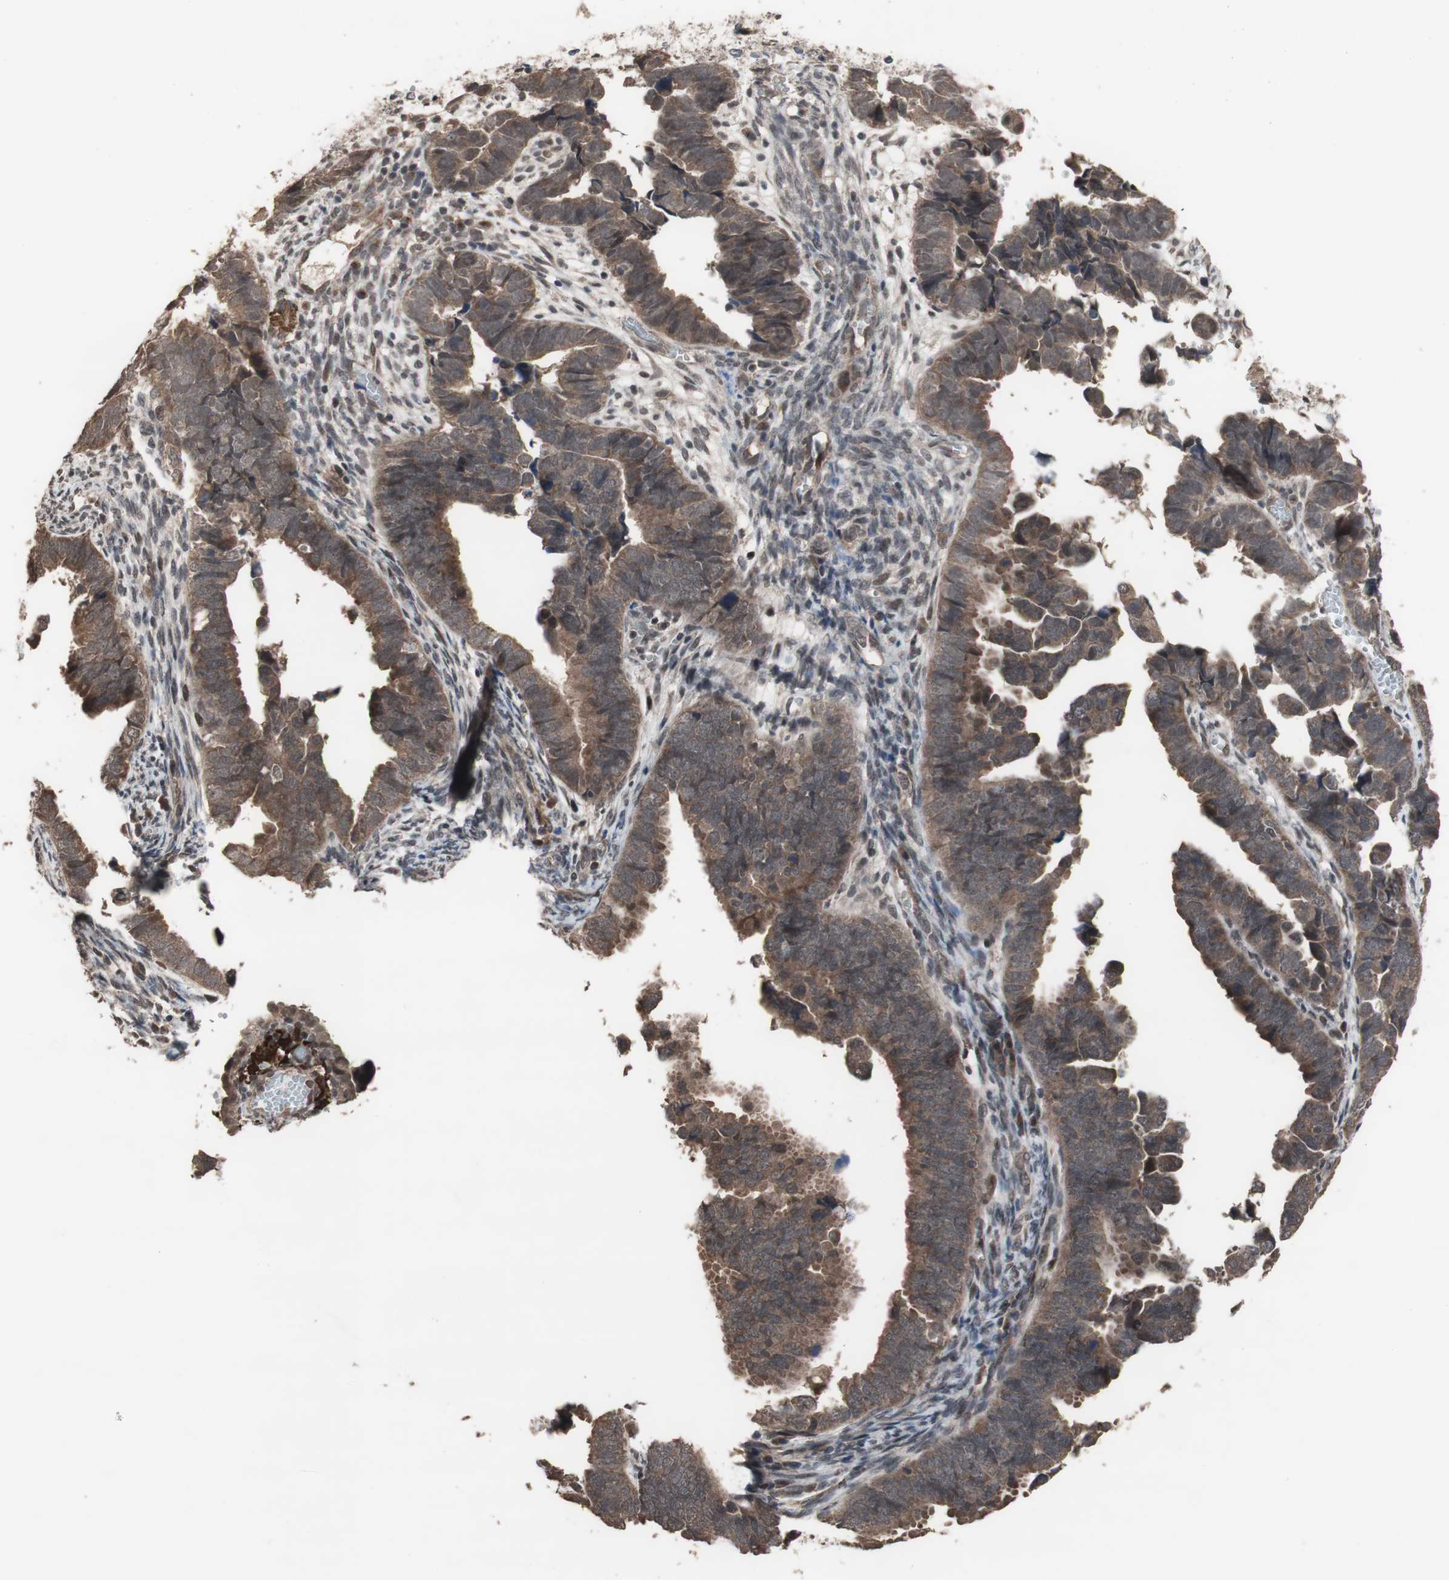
{"staining": {"intensity": "moderate", "quantity": ">75%", "location": "cytoplasmic/membranous"}, "tissue": "endometrial cancer", "cell_type": "Tumor cells", "image_type": "cancer", "snomed": [{"axis": "morphology", "description": "Adenocarcinoma, NOS"}, {"axis": "topography", "description": "Endometrium"}], "caption": "This histopathology image exhibits endometrial cancer (adenocarcinoma) stained with immunohistochemistry to label a protein in brown. The cytoplasmic/membranous of tumor cells show moderate positivity for the protein. Nuclei are counter-stained blue.", "gene": "KANSL1", "patient": {"sex": "female", "age": 75}}